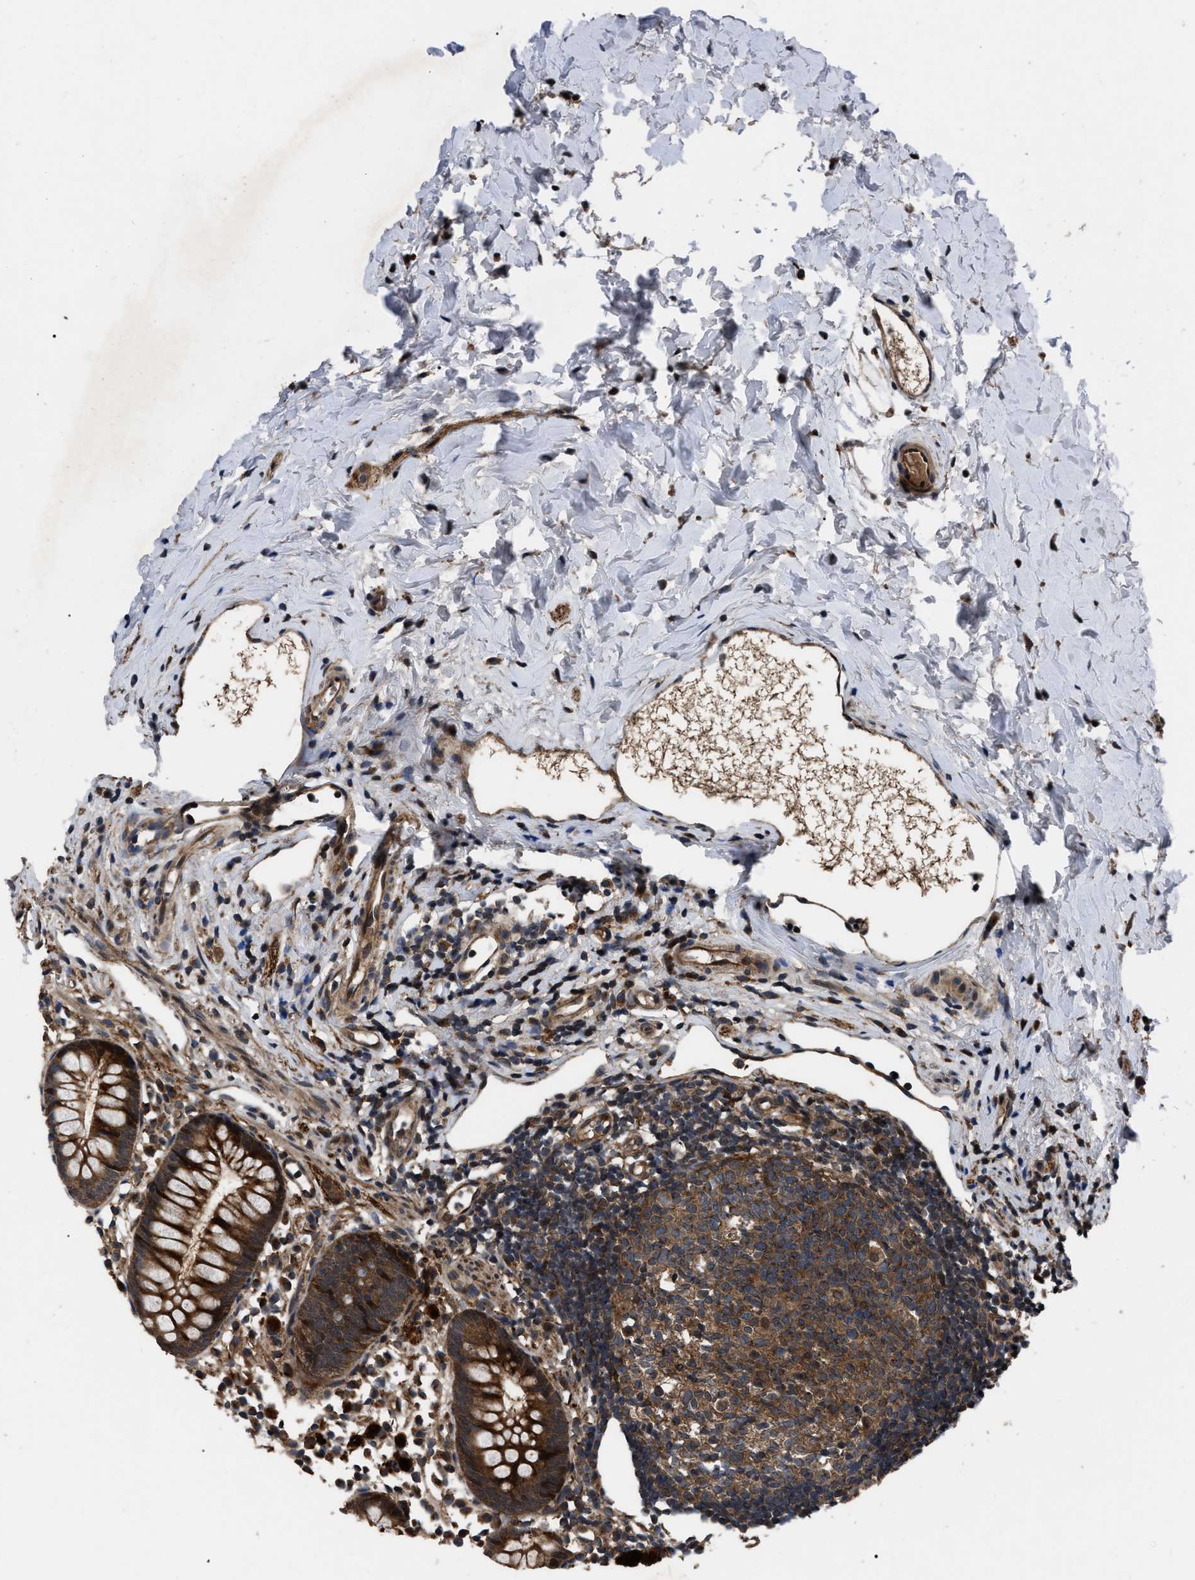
{"staining": {"intensity": "strong", "quantity": ">75%", "location": "cytoplasmic/membranous,nuclear"}, "tissue": "appendix", "cell_type": "Glandular cells", "image_type": "normal", "snomed": [{"axis": "morphology", "description": "Normal tissue, NOS"}, {"axis": "topography", "description": "Appendix"}], "caption": "IHC staining of unremarkable appendix, which shows high levels of strong cytoplasmic/membranous,nuclear staining in about >75% of glandular cells indicating strong cytoplasmic/membranous,nuclear protein staining. The staining was performed using DAB (brown) for protein detection and nuclei were counterstained in hematoxylin (blue).", "gene": "PPWD1", "patient": {"sex": "female", "age": 20}}